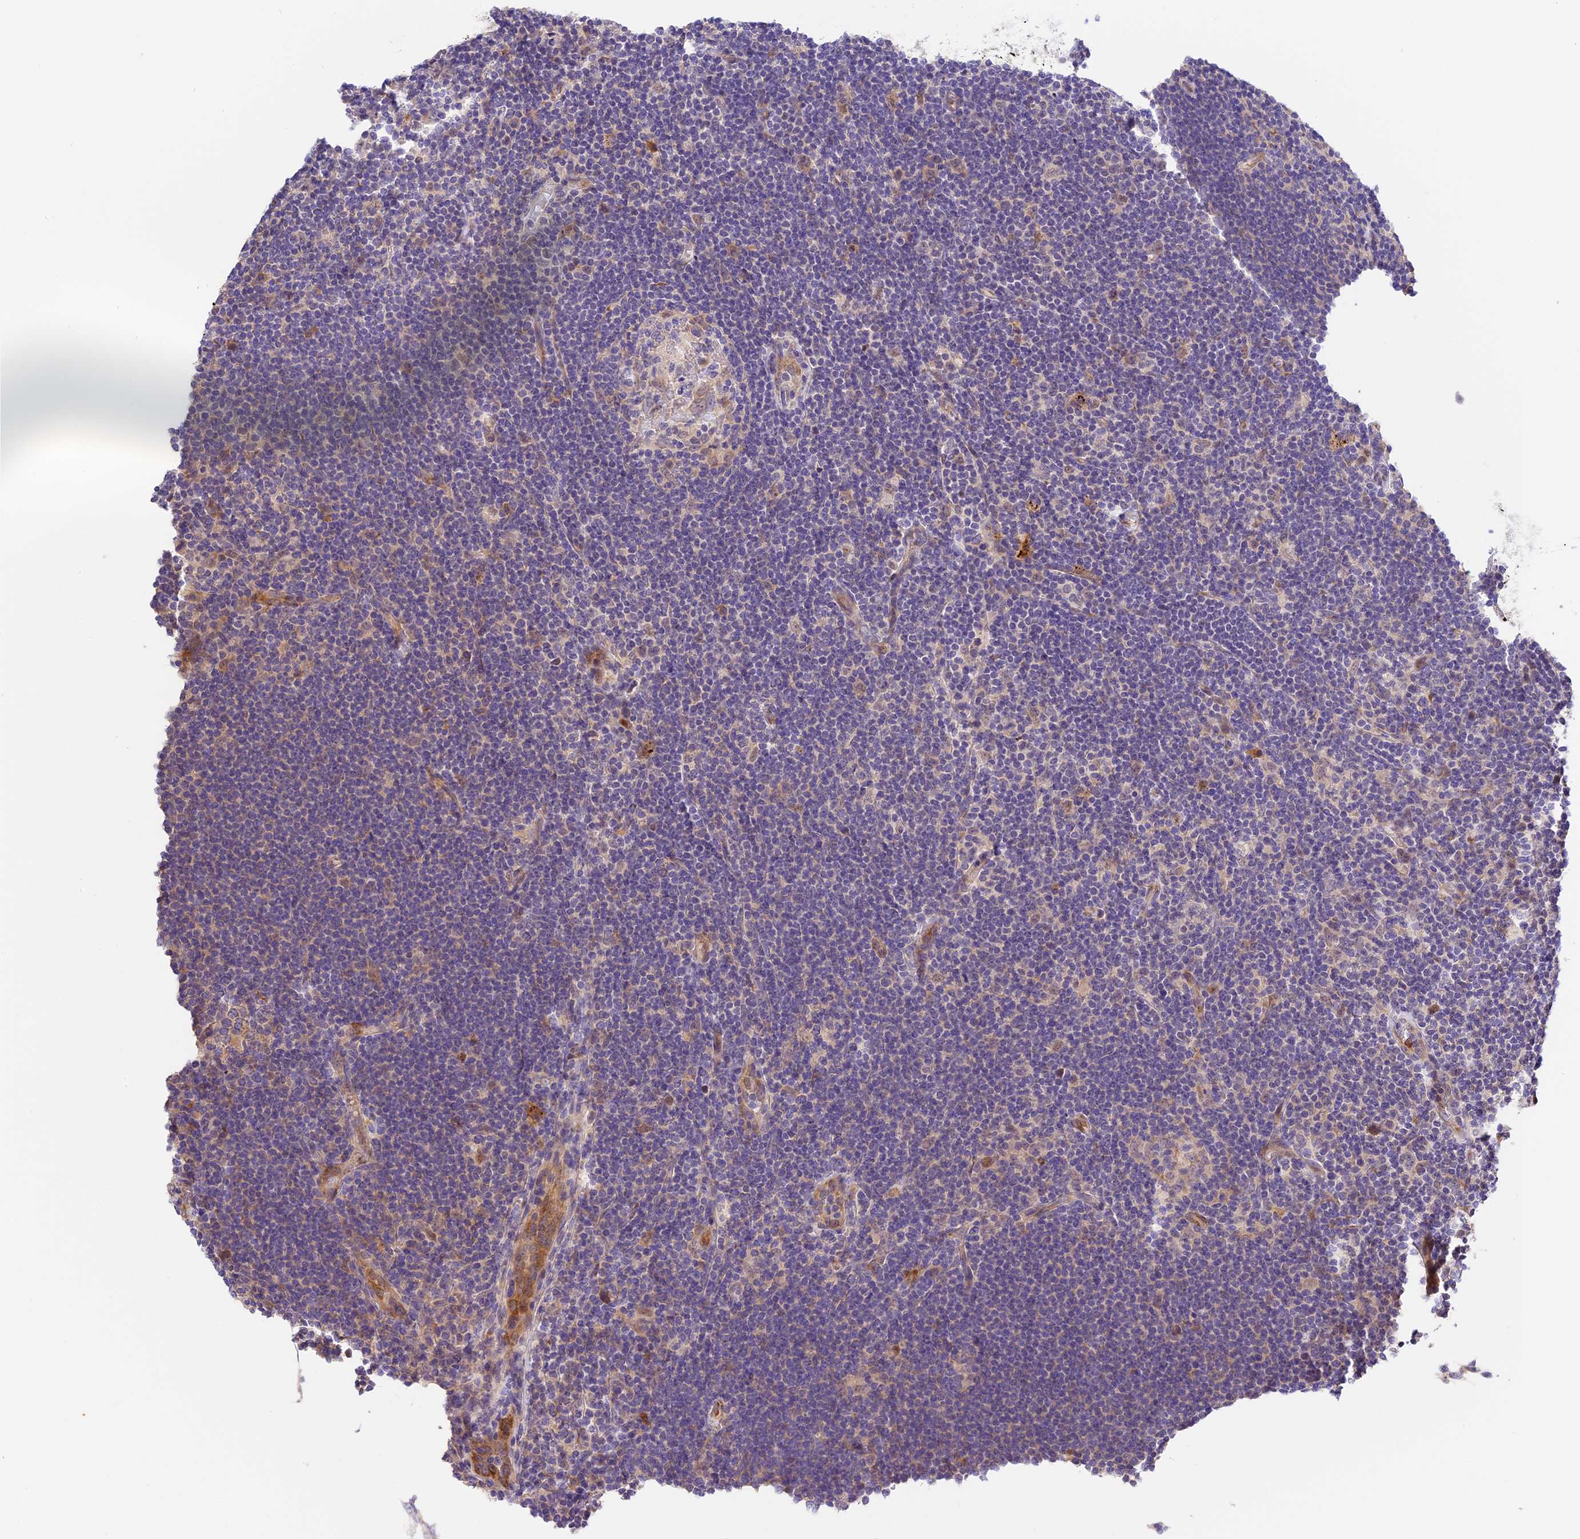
{"staining": {"intensity": "weak", "quantity": "<25%", "location": "cytoplasmic/membranous"}, "tissue": "lymphoma", "cell_type": "Tumor cells", "image_type": "cancer", "snomed": [{"axis": "morphology", "description": "Hodgkin's disease, NOS"}, {"axis": "topography", "description": "Lymph node"}], "caption": "This is an immunohistochemistry (IHC) image of lymphoma. There is no positivity in tumor cells.", "gene": "BSCL2", "patient": {"sex": "female", "age": 57}}